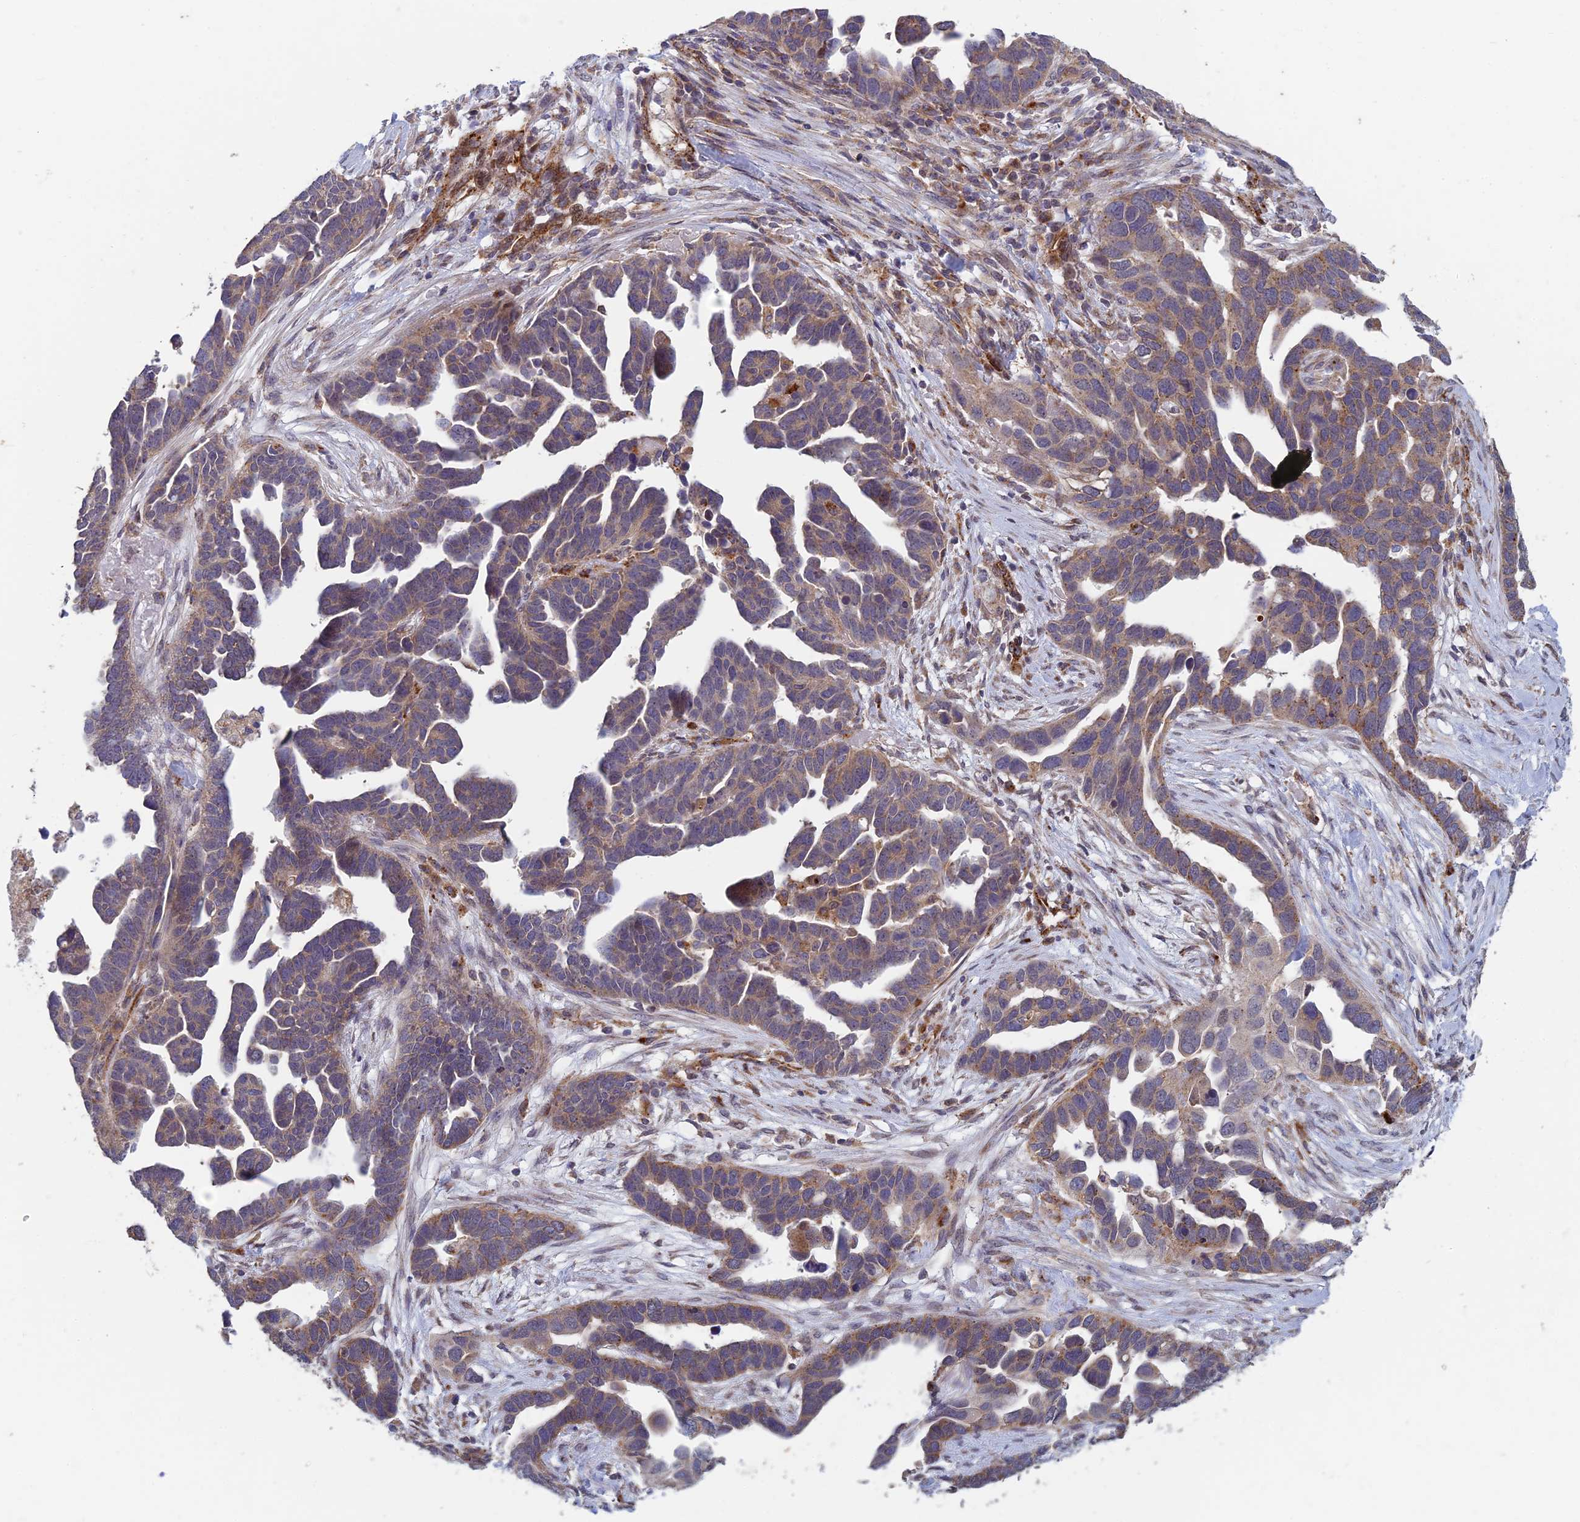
{"staining": {"intensity": "moderate", "quantity": ">75%", "location": "cytoplasmic/membranous"}, "tissue": "ovarian cancer", "cell_type": "Tumor cells", "image_type": "cancer", "snomed": [{"axis": "morphology", "description": "Cystadenocarcinoma, serous, NOS"}, {"axis": "topography", "description": "Ovary"}], "caption": "Protein staining exhibits moderate cytoplasmic/membranous expression in approximately >75% of tumor cells in ovarian cancer (serous cystadenocarcinoma).", "gene": "FOXS1", "patient": {"sex": "female", "age": 54}}